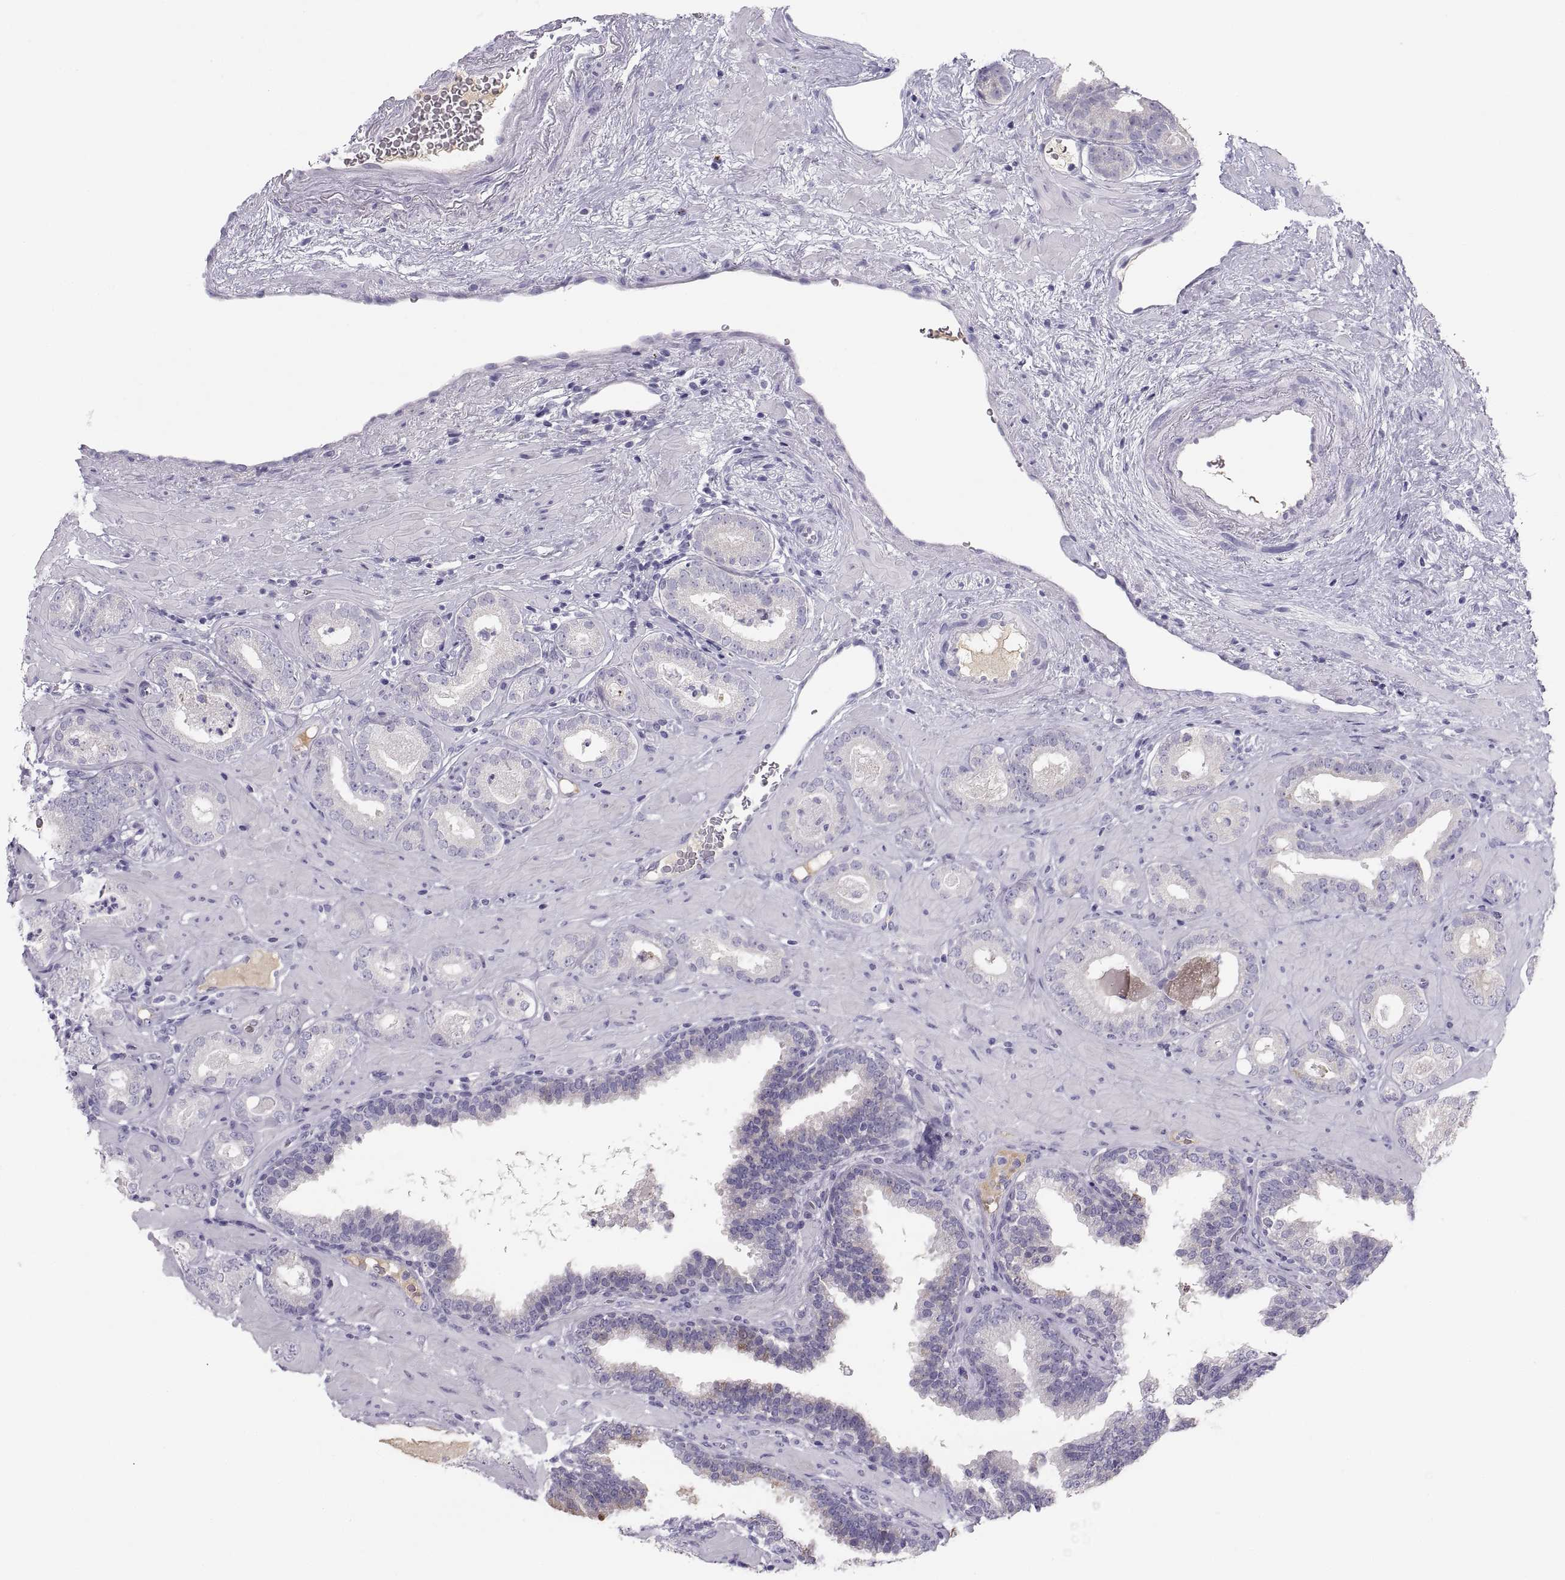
{"staining": {"intensity": "negative", "quantity": "none", "location": "none"}, "tissue": "prostate cancer", "cell_type": "Tumor cells", "image_type": "cancer", "snomed": [{"axis": "morphology", "description": "Adenocarcinoma, Low grade"}, {"axis": "topography", "description": "Prostate"}], "caption": "This is an immunohistochemistry micrograph of human prostate cancer. There is no staining in tumor cells.", "gene": "MAGEB2", "patient": {"sex": "male", "age": 60}}